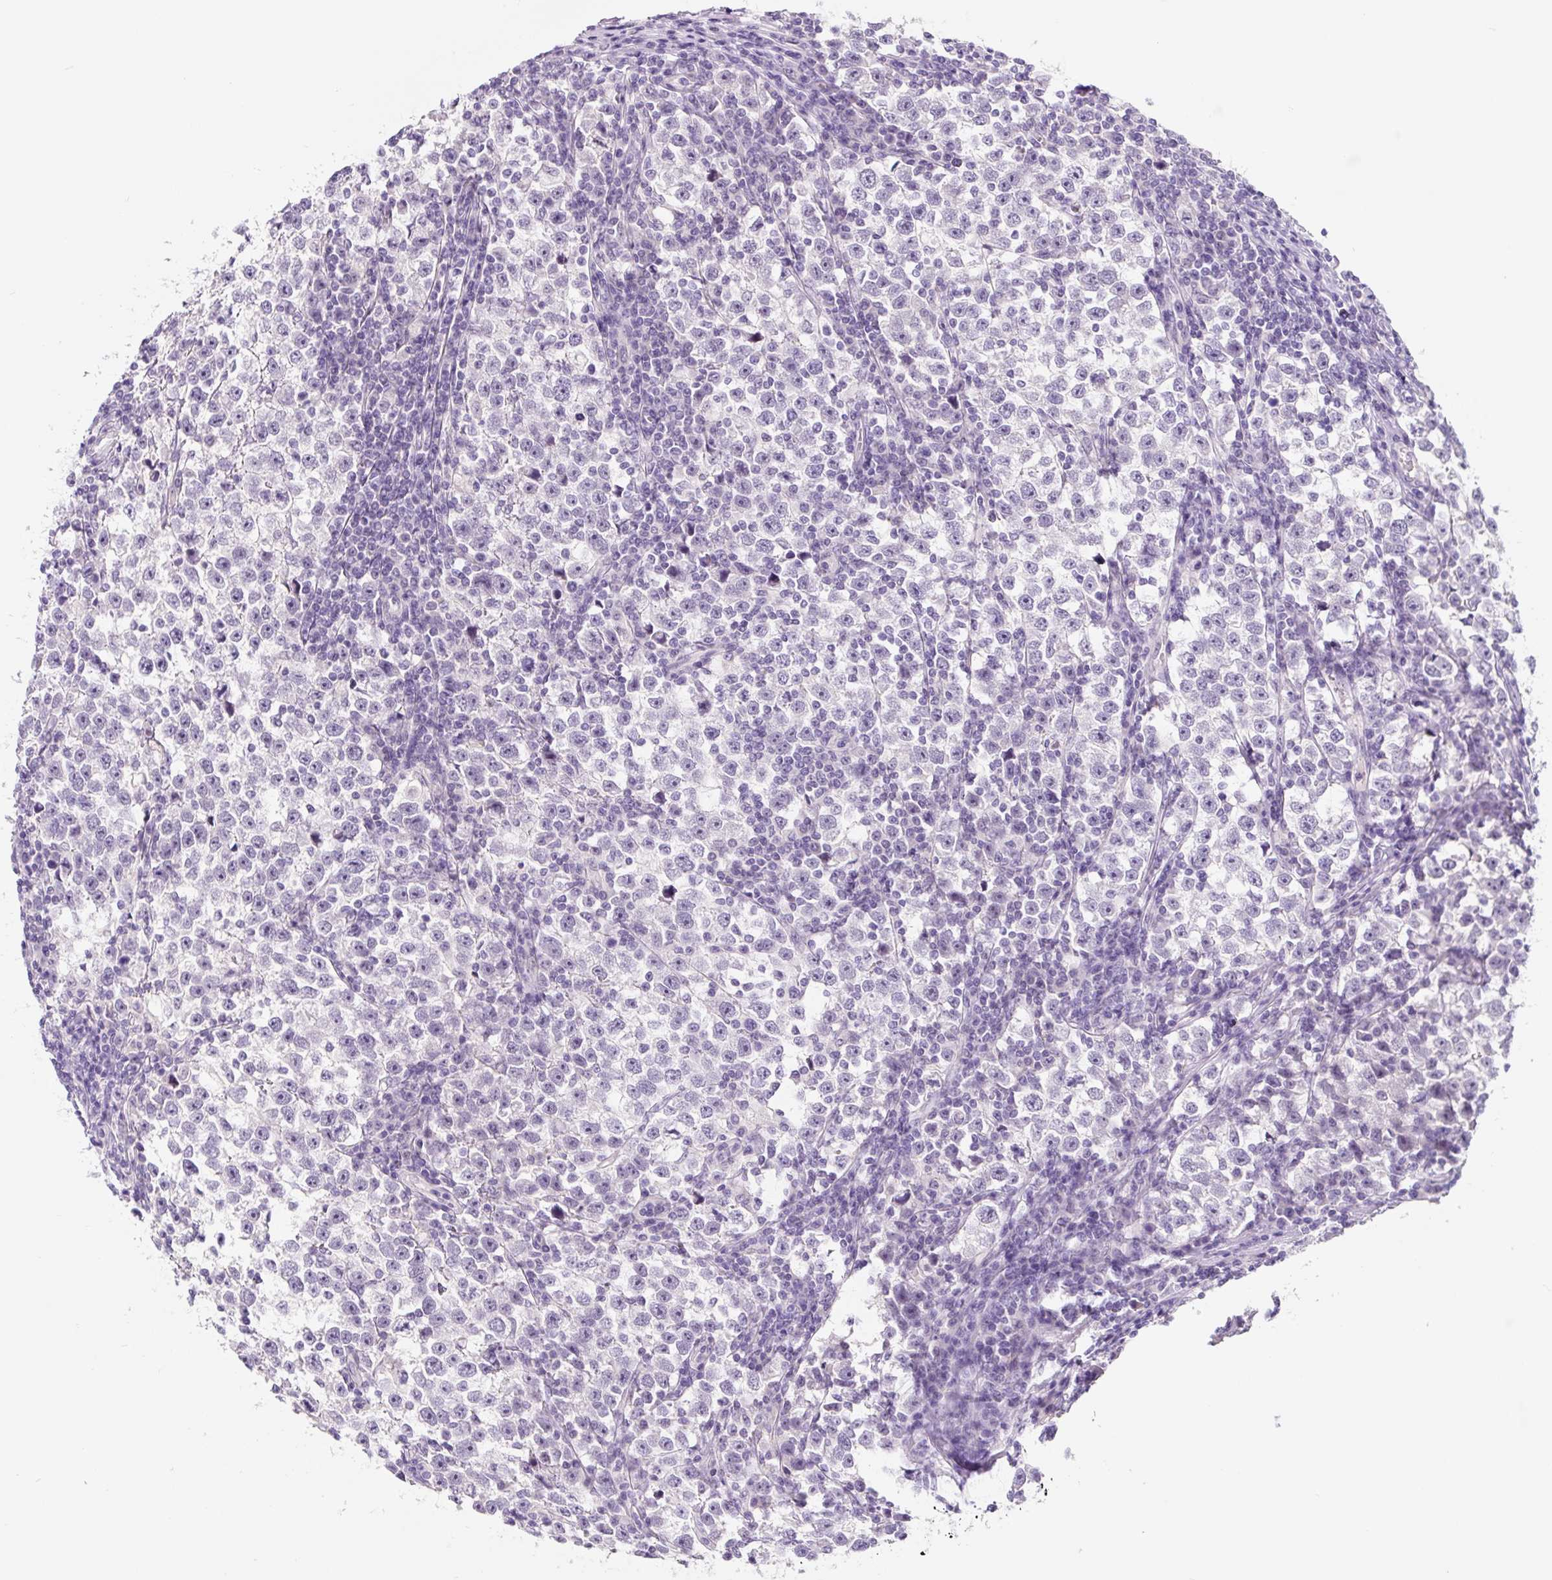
{"staining": {"intensity": "negative", "quantity": "none", "location": "none"}, "tissue": "testis cancer", "cell_type": "Tumor cells", "image_type": "cancer", "snomed": [{"axis": "morphology", "description": "Normal tissue, NOS"}, {"axis": "morphology", "description": "Seminoma, NOS"}, {"axis": "topography", "description": "Testis"}], "caption": "Tumor cells show no significant expression in testis cancer.", "gene": "CCL25", "patient": {"sex": "male", "age": 43}}